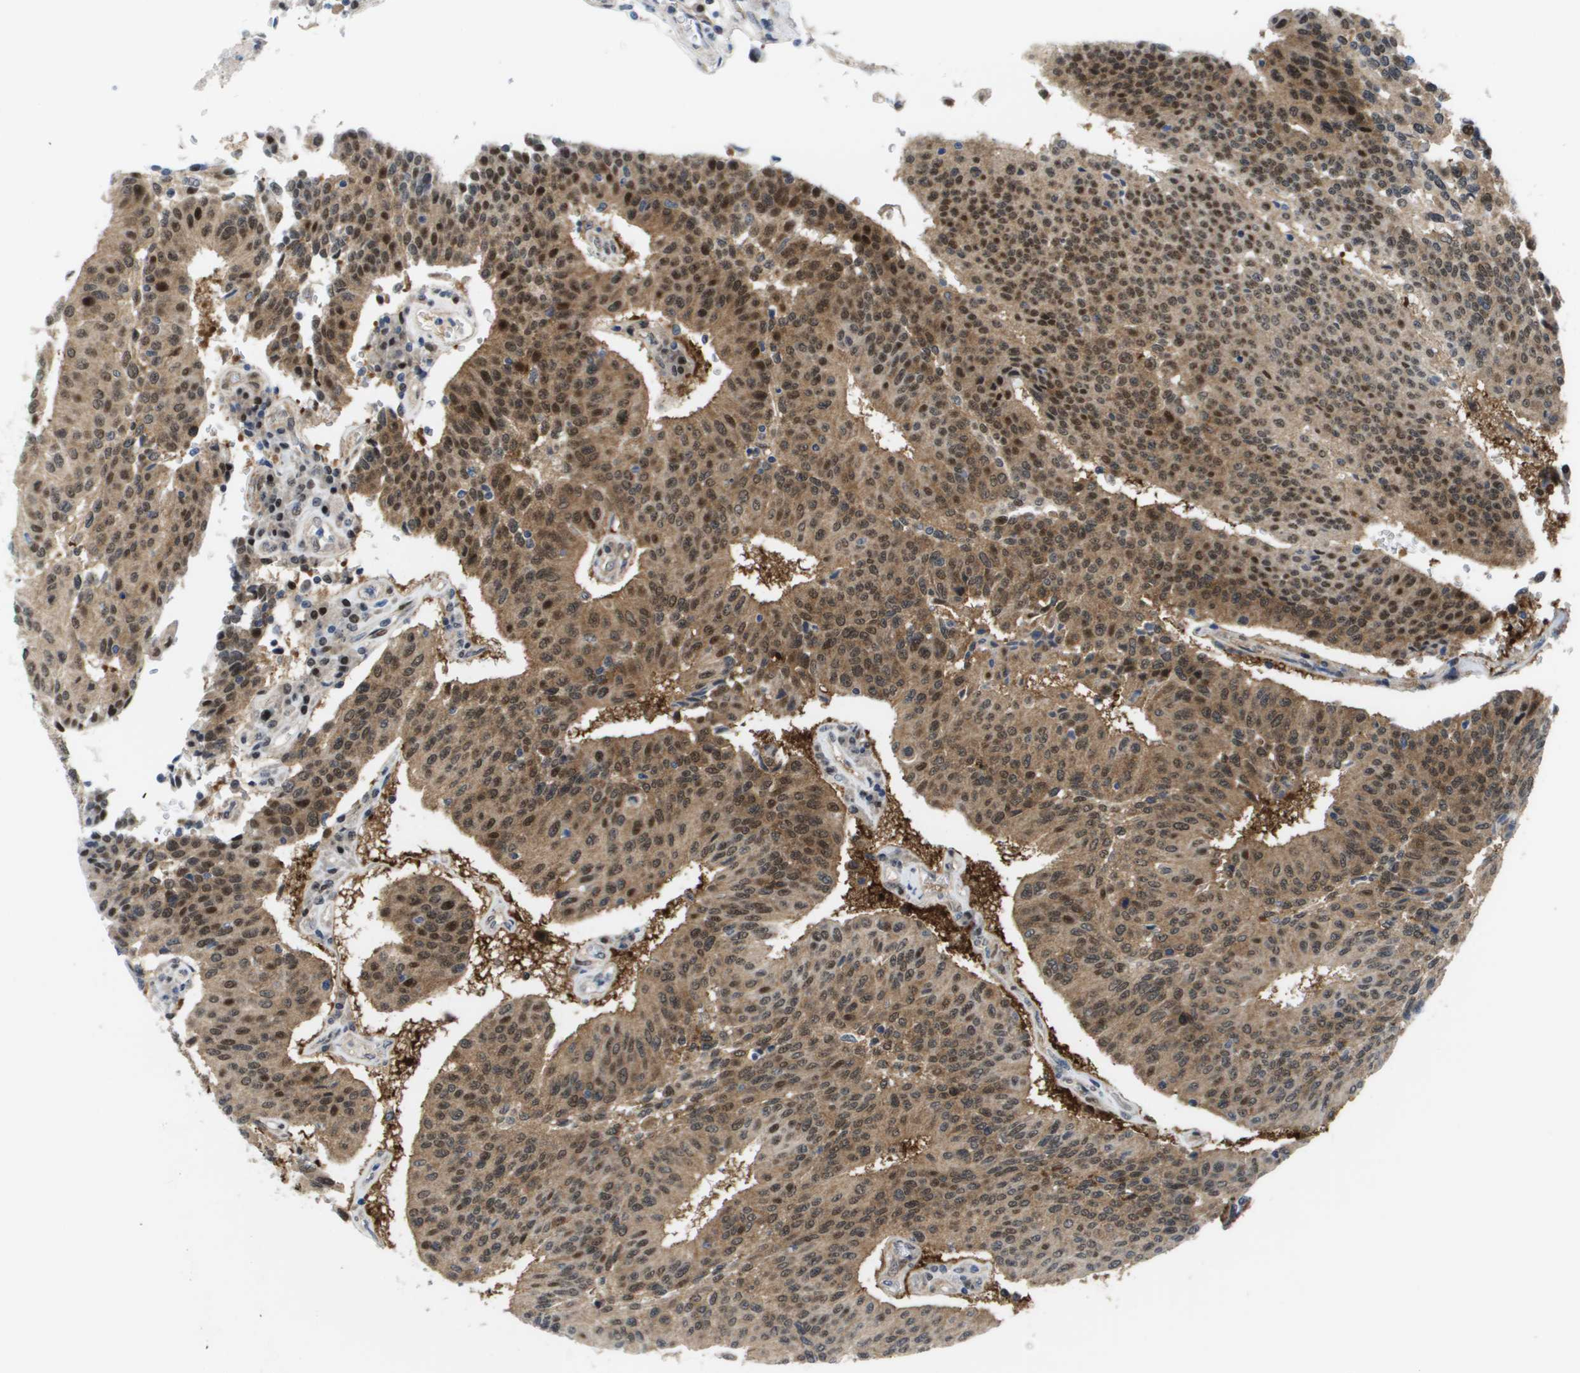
{"staining": {"intensity": "moderate", "quantity": ">75%", "location": "cytoplasmic/membranous,nuclear"}, "tissue": "urothelial cancer", "cell_type": "Tumor cells", "image_type": "cancer", "snomed": [{"axis": "morphology", "description": "Urothelial carcinoma, High grade"}, {"axis": "topography", "description": "Urinary bladder"}], "caption": "Urothelial cancer stained with immunohistochemistry shows moderate cytoplasmic/membranous and nuclear expression in approximately >75% of tumor cells. The staining is performed using DAB brown chromogen to label protein expression. The nuclei are counter-stained blue using hematoxylin.", "gene": "FKBP4", "patient": {"sex": "male", "age": 66}}